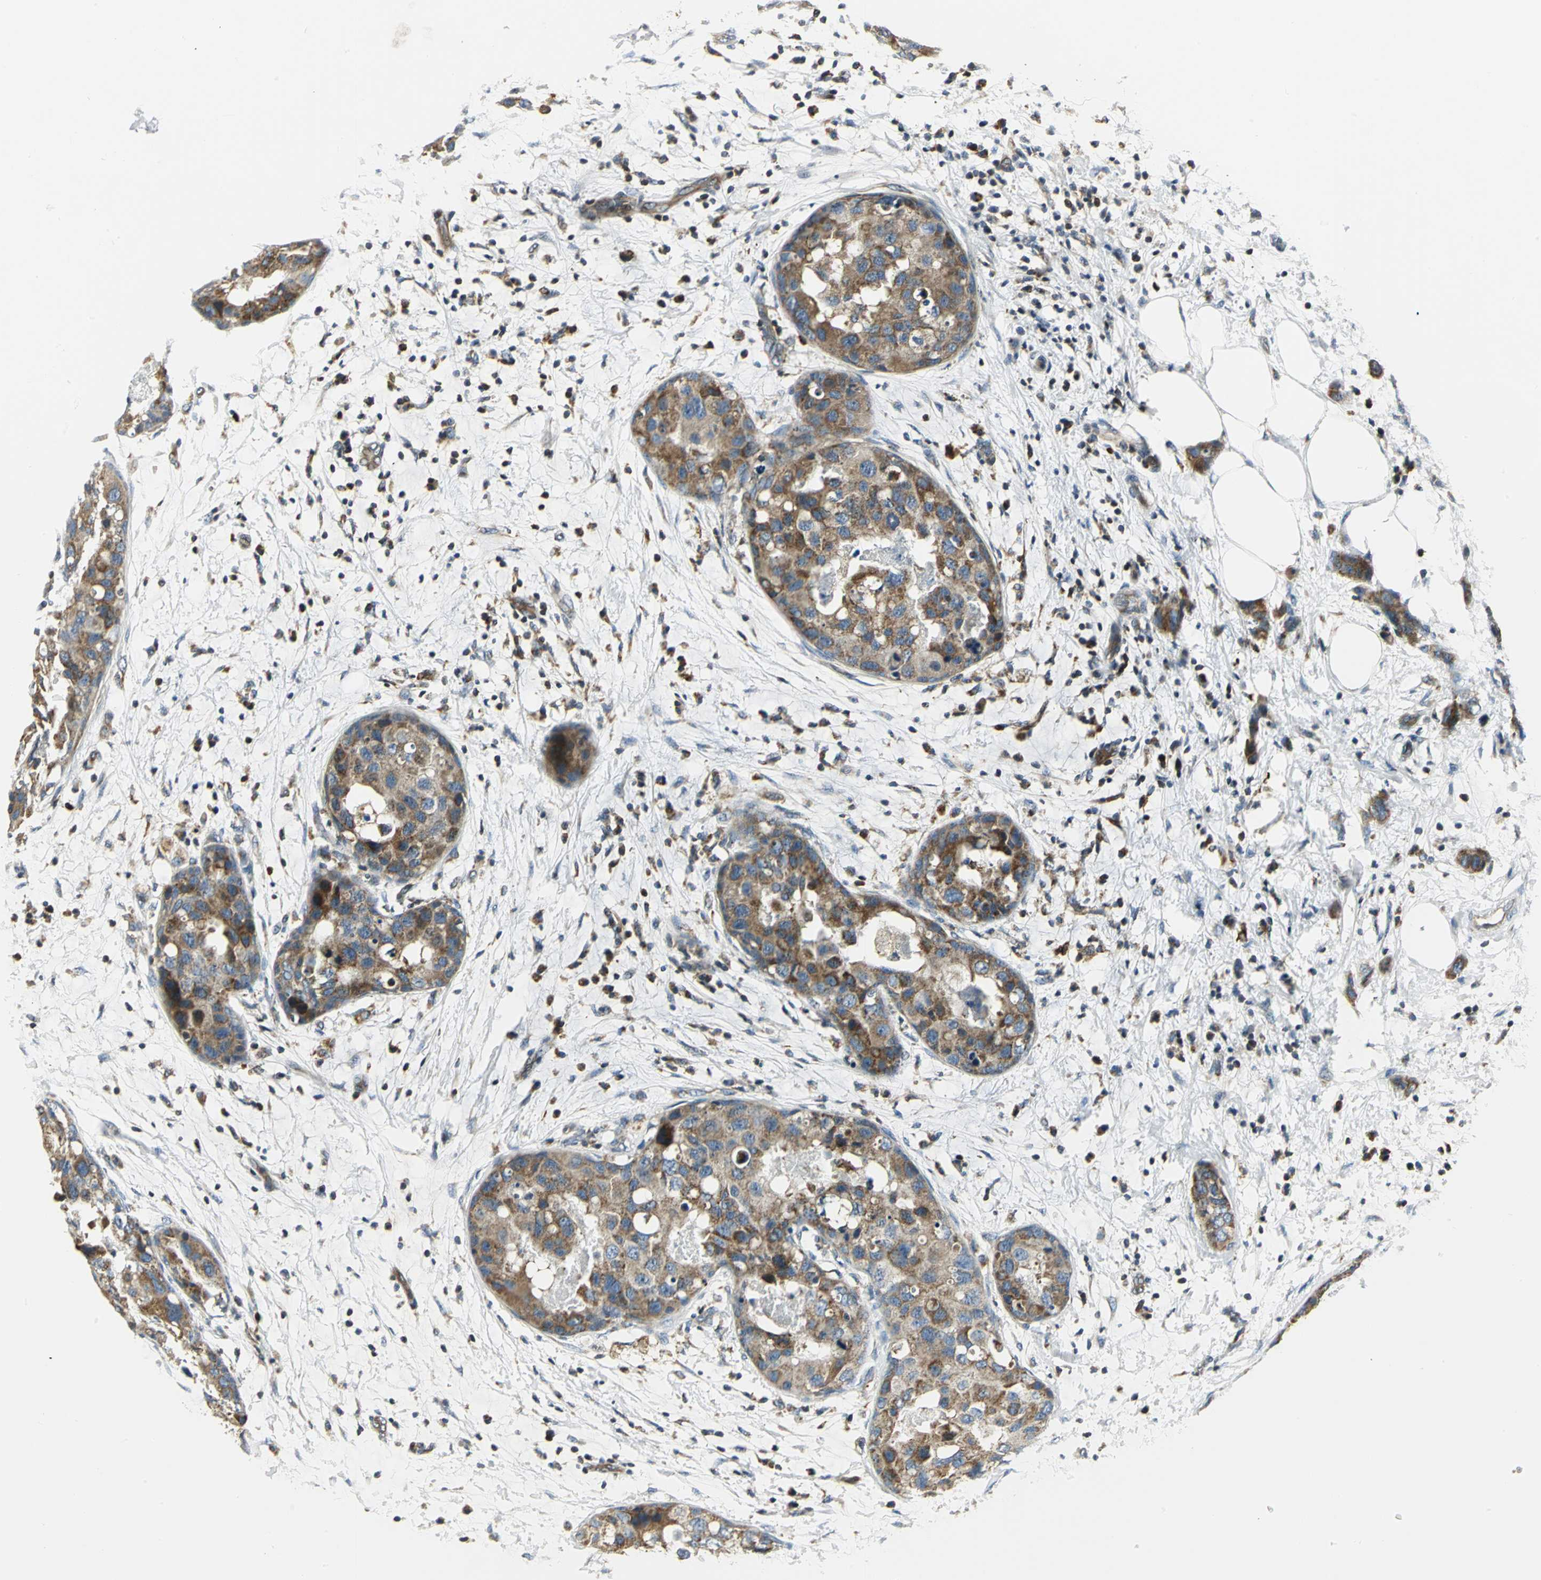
{"staining": {"intensity": "strong", "quantity": ">75%", "location": "cytoplasmic/membranous"}, "tissue": "breast cancer", "cell_type": "Tumor cells", "image_type": "cancer", "snomed": [{"axis": "morphology", "description": "Normal tissue, NOS"}, {"axis": "morphology", "description": "Duct carcinoma"}, {"axis": "topography", "description": "Breast"}], "caption": "Human invasive ductal carcinoma (breast) stained with a protein marker displays strong staining in tumor cells.", "gene": "USP40", "patient": {"sex": "female", "age": 50}}